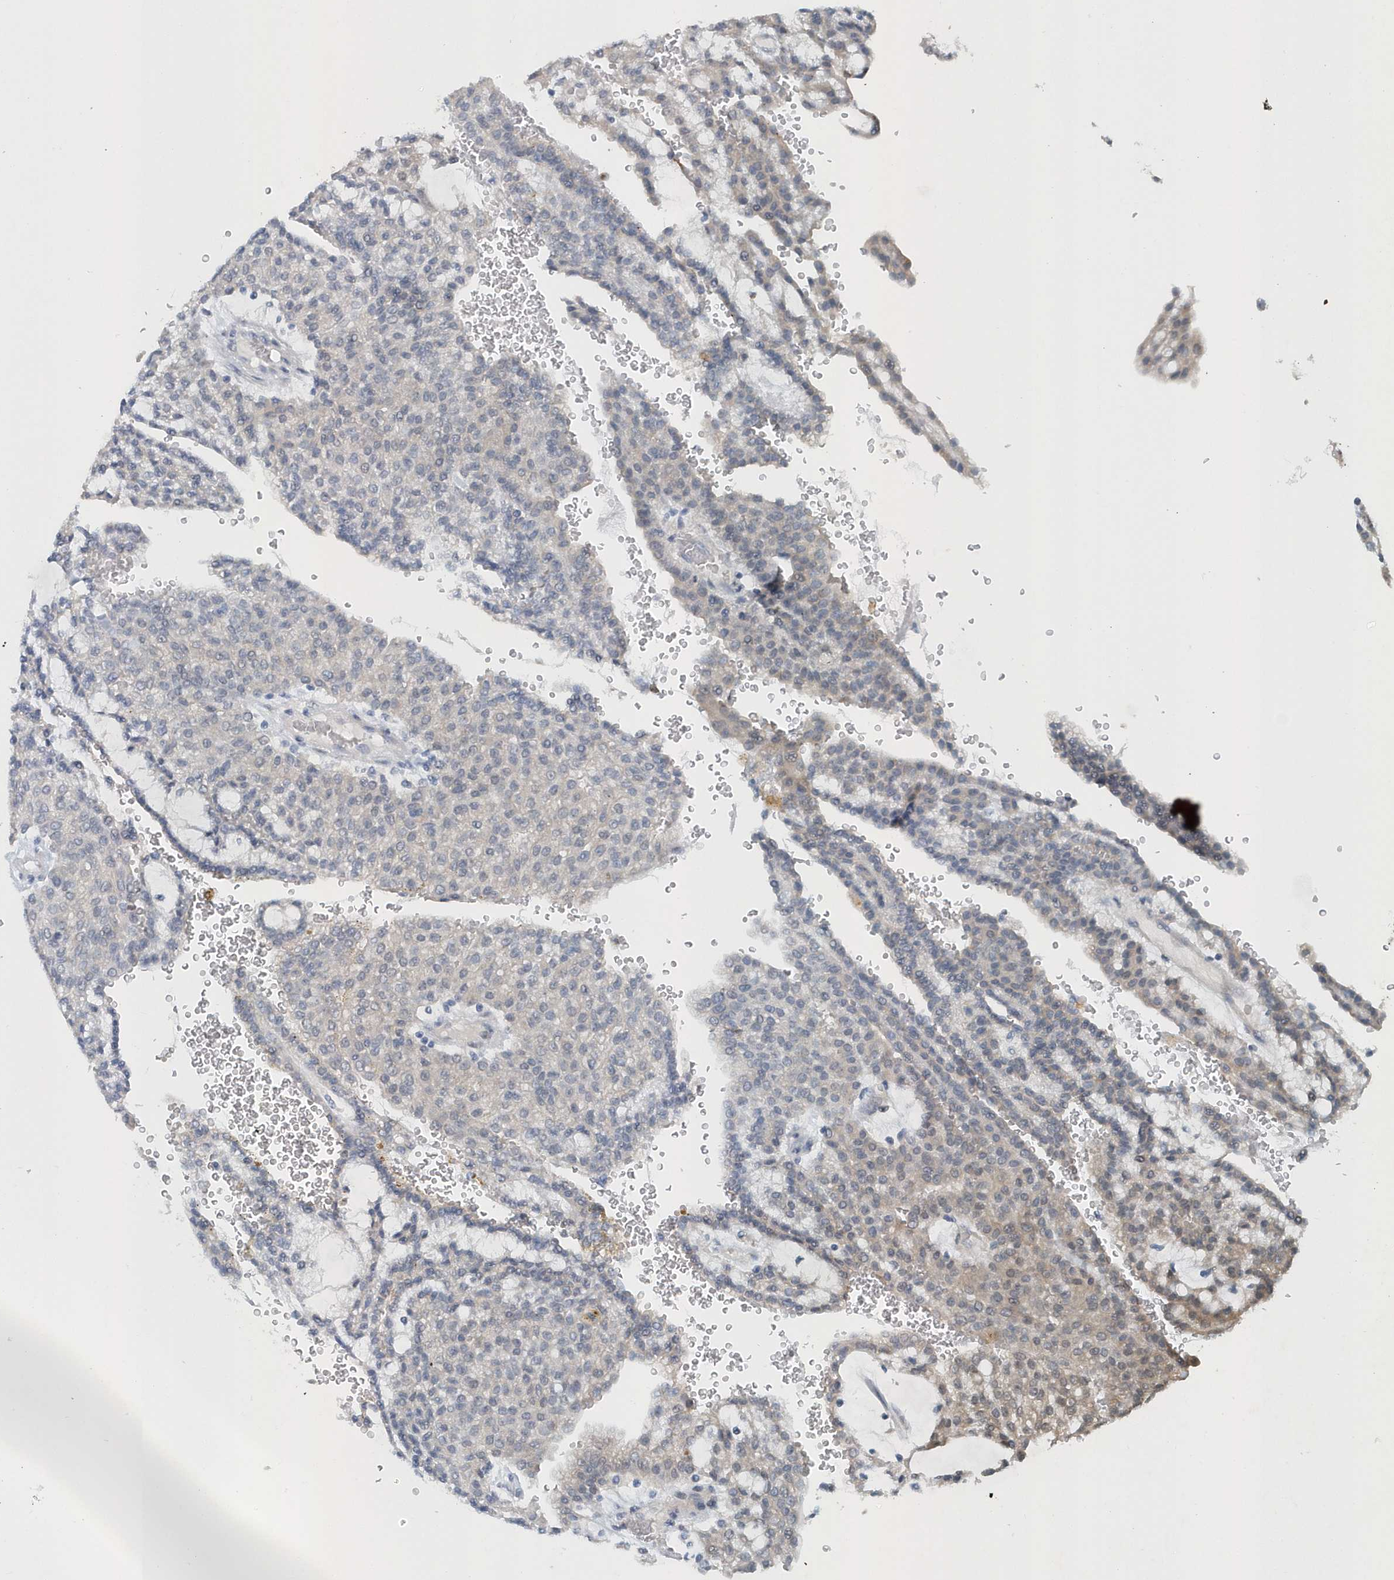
{"staining": {"intensity": "weak", "quantity": "<25%", "location": "cytoplasmic/membranous"}, "tissue": "renal cancer", "cell_type": "Tumor cells", "image_type": "cancer", "snomed": [{"axis": "morphology", "description": "Adenocarcinoma, NOS"}, {"axis": "topography", "description": "Kidney"}], "caption": "This is an immunohistochemistry (IHC) micrograph of human renal cancer (adenocarcinoma). There is no staining in tumor cells.", "gene": "PFN2", "patient": {"sex": "male", "age": 63}}